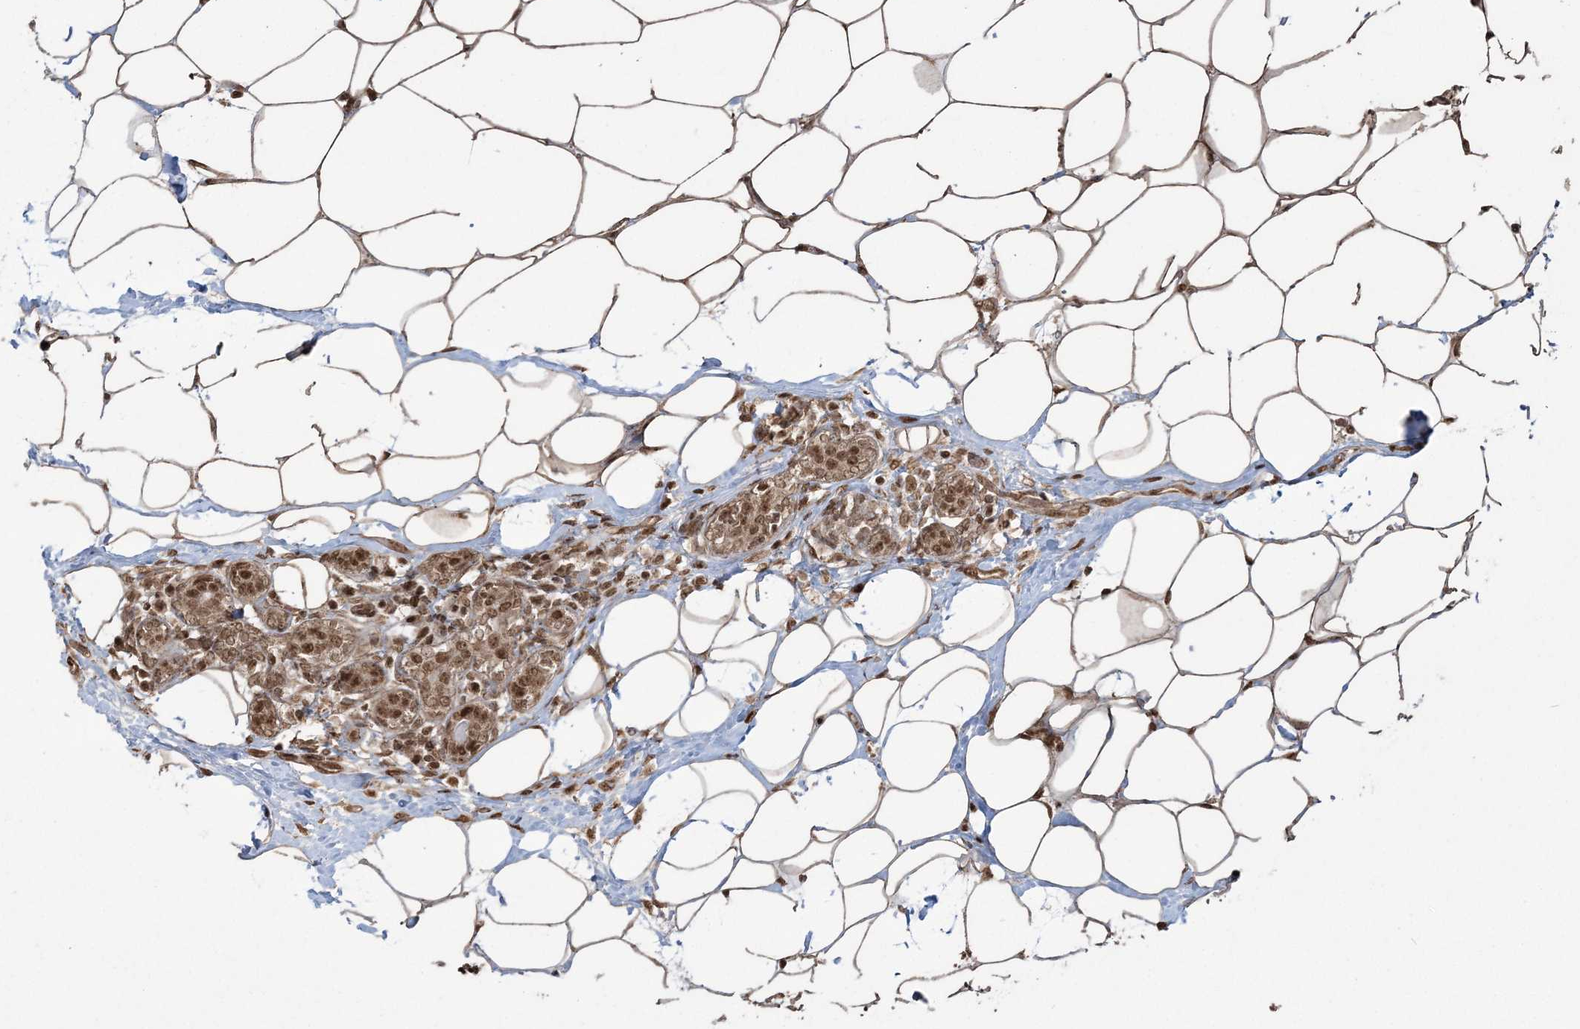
{"staining": {"intensity": "strong", "quantity": ">75%", "location": "cytoplasmic/membranous,nuclear"}, "tissue": "breast cancer", "cell_type": "Tumor cells", "image_type": "cancer", "snomed": [{"axis": "morphology", "description": "Normal tissue, NOS"}, {"axis": "morphology", "description": "Duct carcinoma"}, {"axis": "topography", "description": "Breast"}], "caption": "Strong cytoplasmic/membranous and nuclear protein expression is appreciated in about >75% of tumor cells in breast cancer. (IHC, brightfield microscopy, high magnification).", "gene": "ZNF839", "patient": {"sex": "female", "age": 39}}